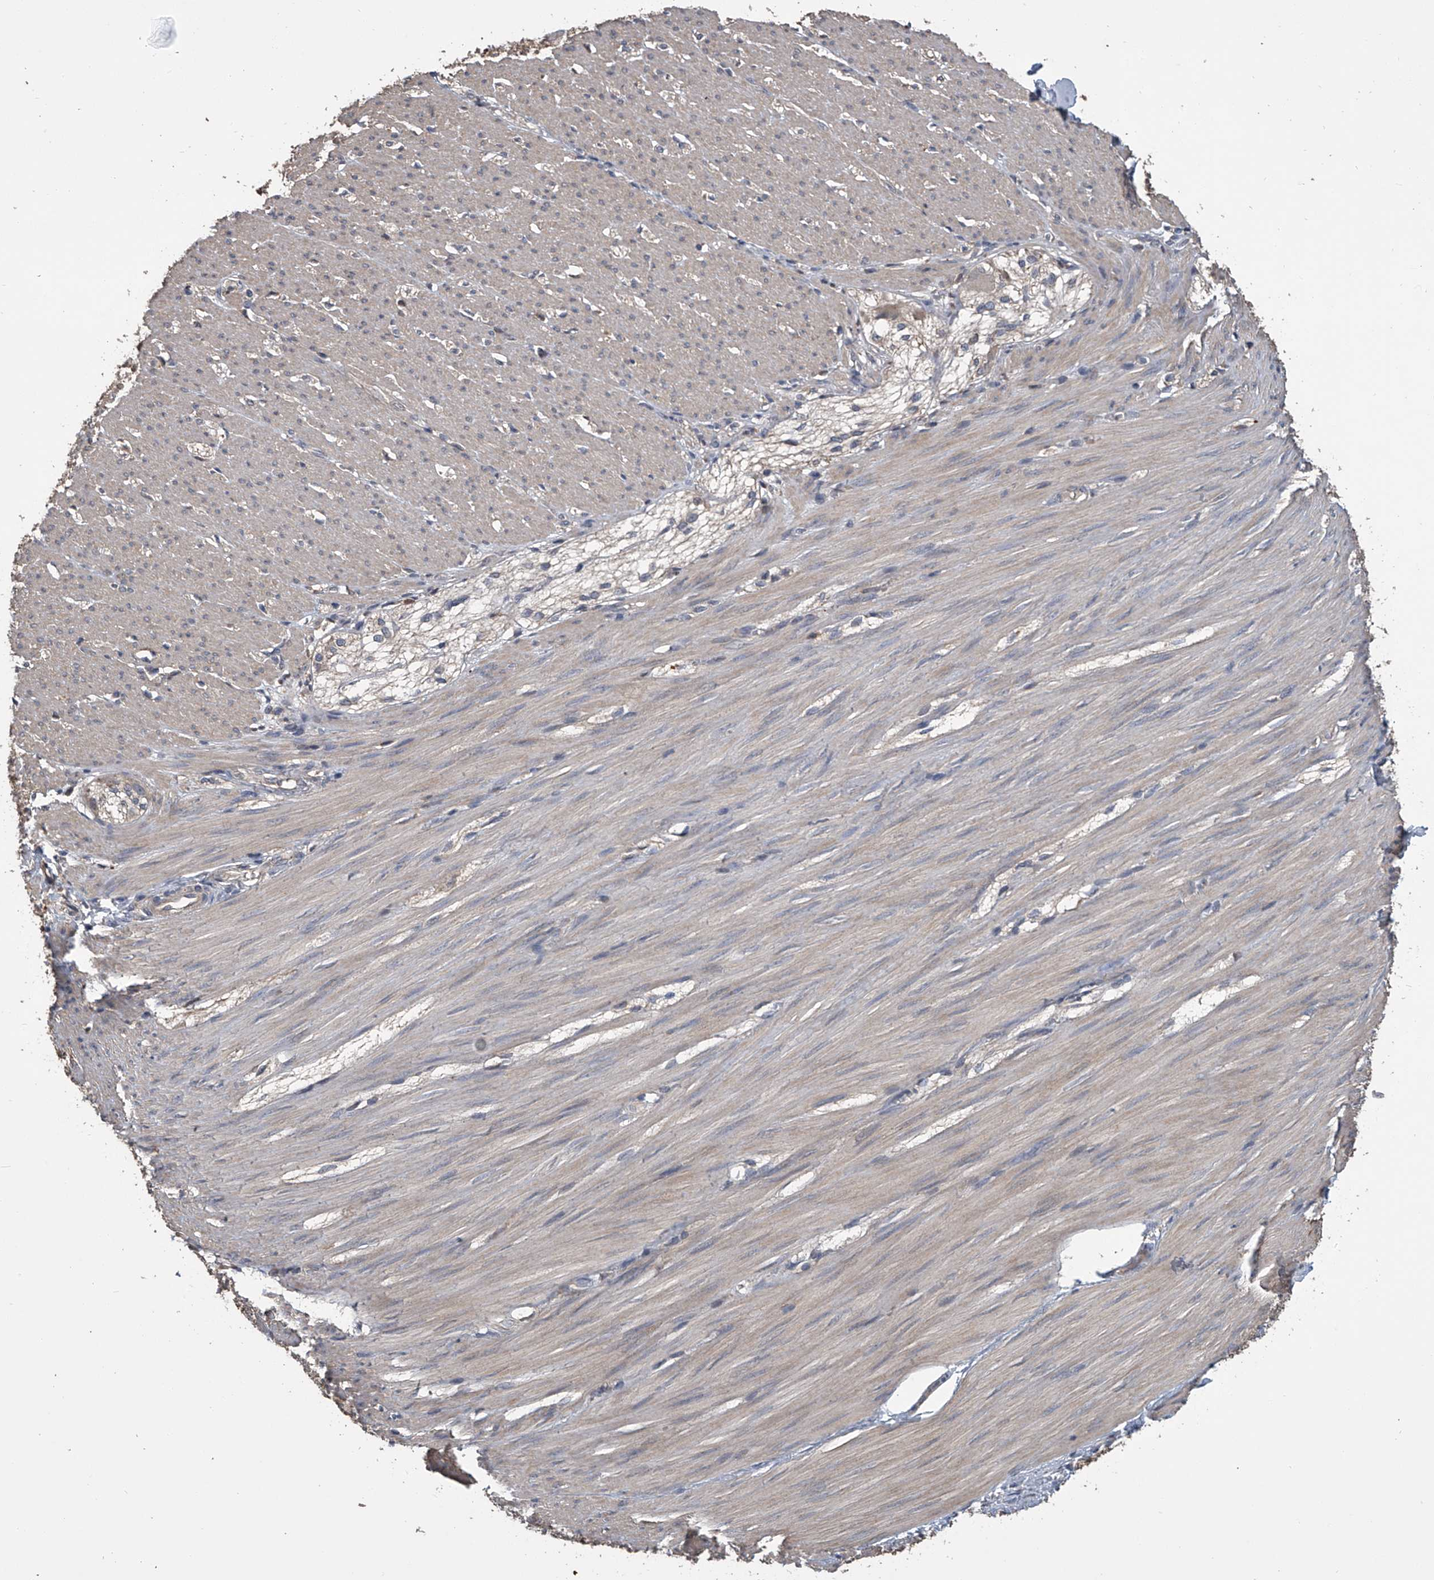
{"staining": {"intensity": "weak", "quantity": "25%-75%", "location": "cytoplasmic/membranous"}, "tissue": "smooth muscle", "cell_type": "Smooth muscle cells", "image_type": "normal", "snomed": [{"axis": "morphology", "description": "Normal tissue, NOS"}, {"axis": "morphology", "description": "Adenocarcinoma, NOS"}, {"axis": "topography", "description": "Colon"}, {"axis": "topography", "description": "Peripheral nerve tissue"}], "caption": "Smooth muscle cells reveal low levels of weak cytoplasmic/membranous positivity in about 25%-75% of cells in normal human smooth muscle.", "gene": "DOCK9", "patient": {"sex": "male", "age": 14}}